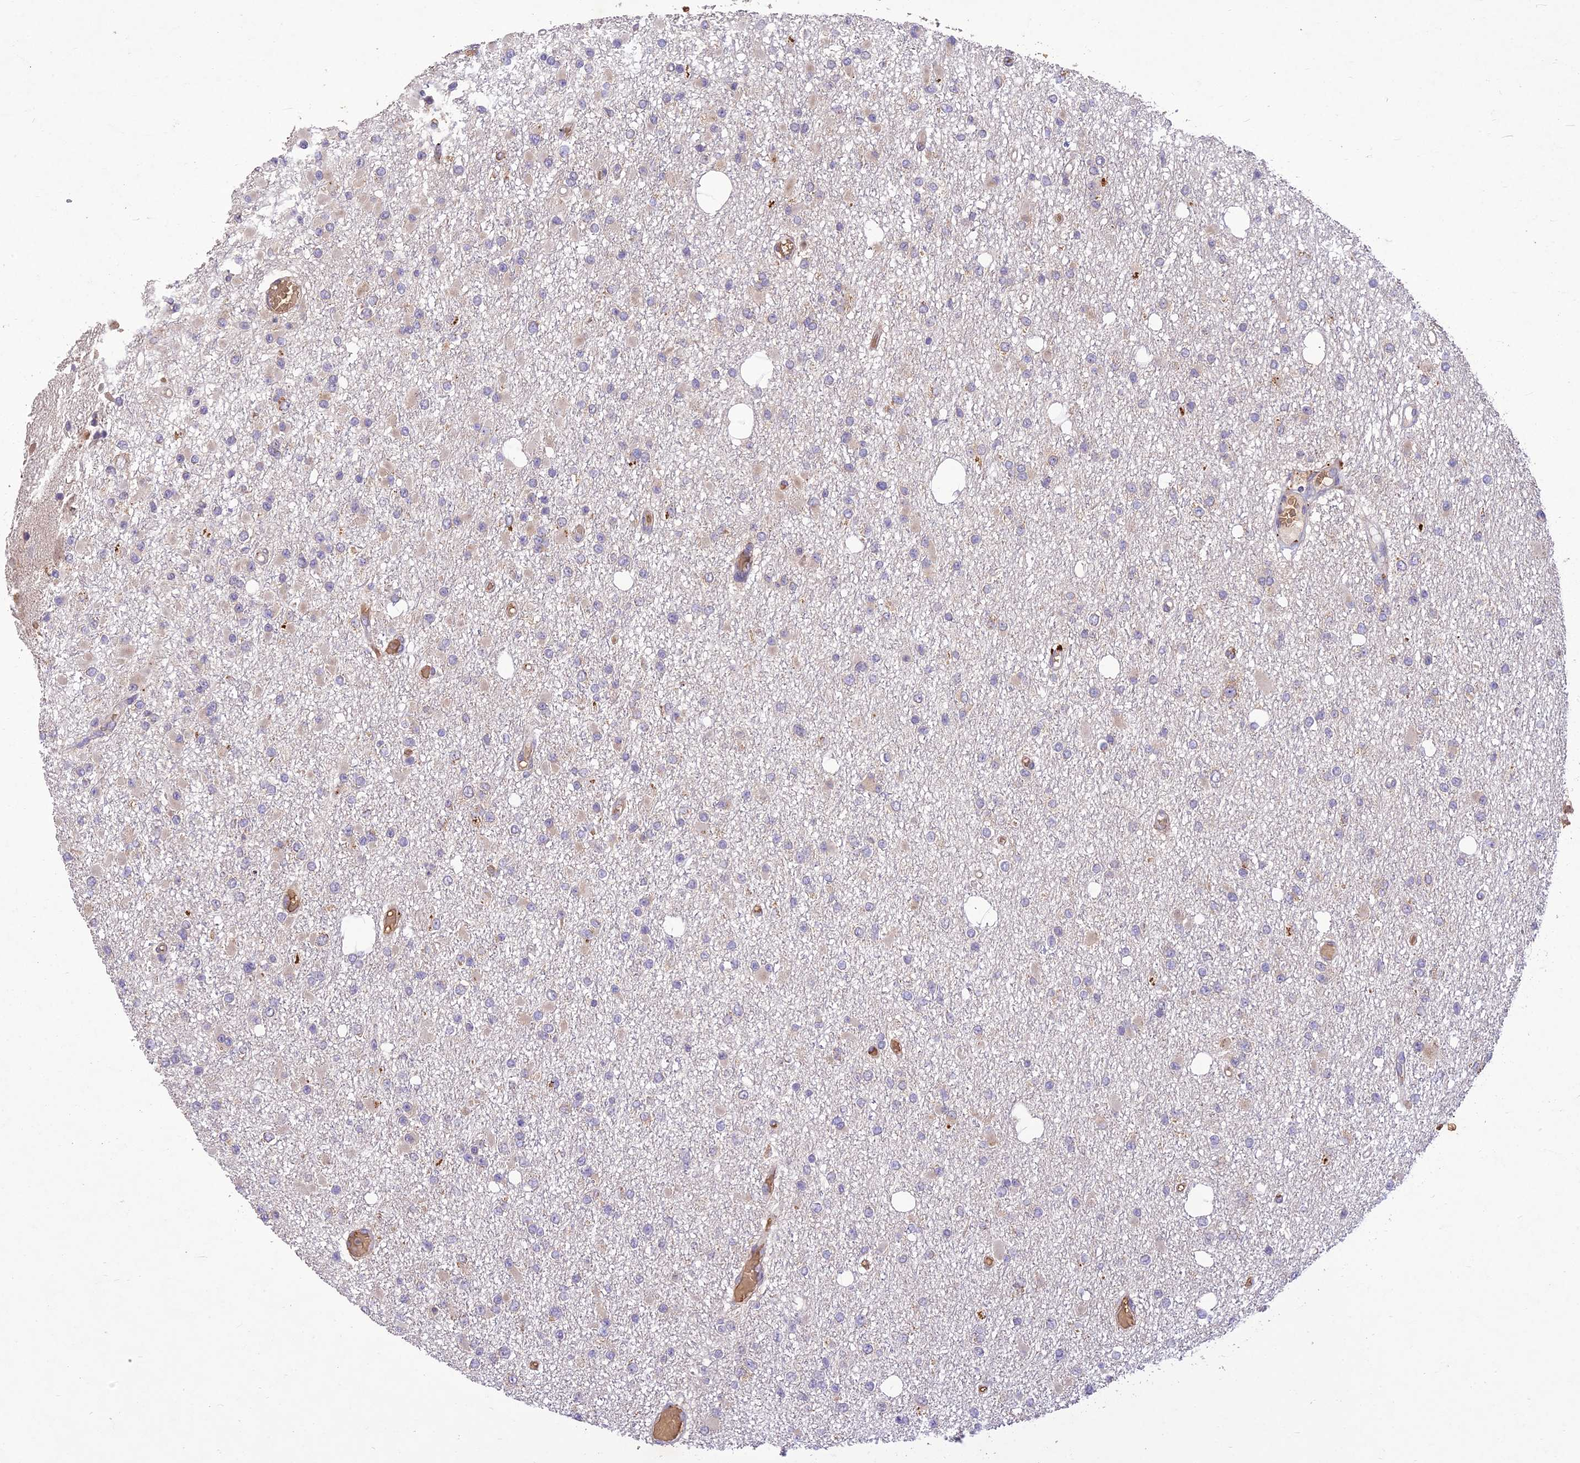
{"staining": {"intensity": "negative", "quantity": "none", "location": "none"}, "tissue": "glioma", "cell_type": "Tumor cells", "image_type": "cancer", "snomed": [{"axis": "morphology", "description": "Glioma, malignant, Low grade"}, {"axis": "topography", "description": "Brain"}], "caption": "Human malignant glioma (low-grade) stained for a protein using IHC reveals no staining in tumor cells.", "gene": "PPP1R11", "patient": {"sex": "female", "age": 22}}